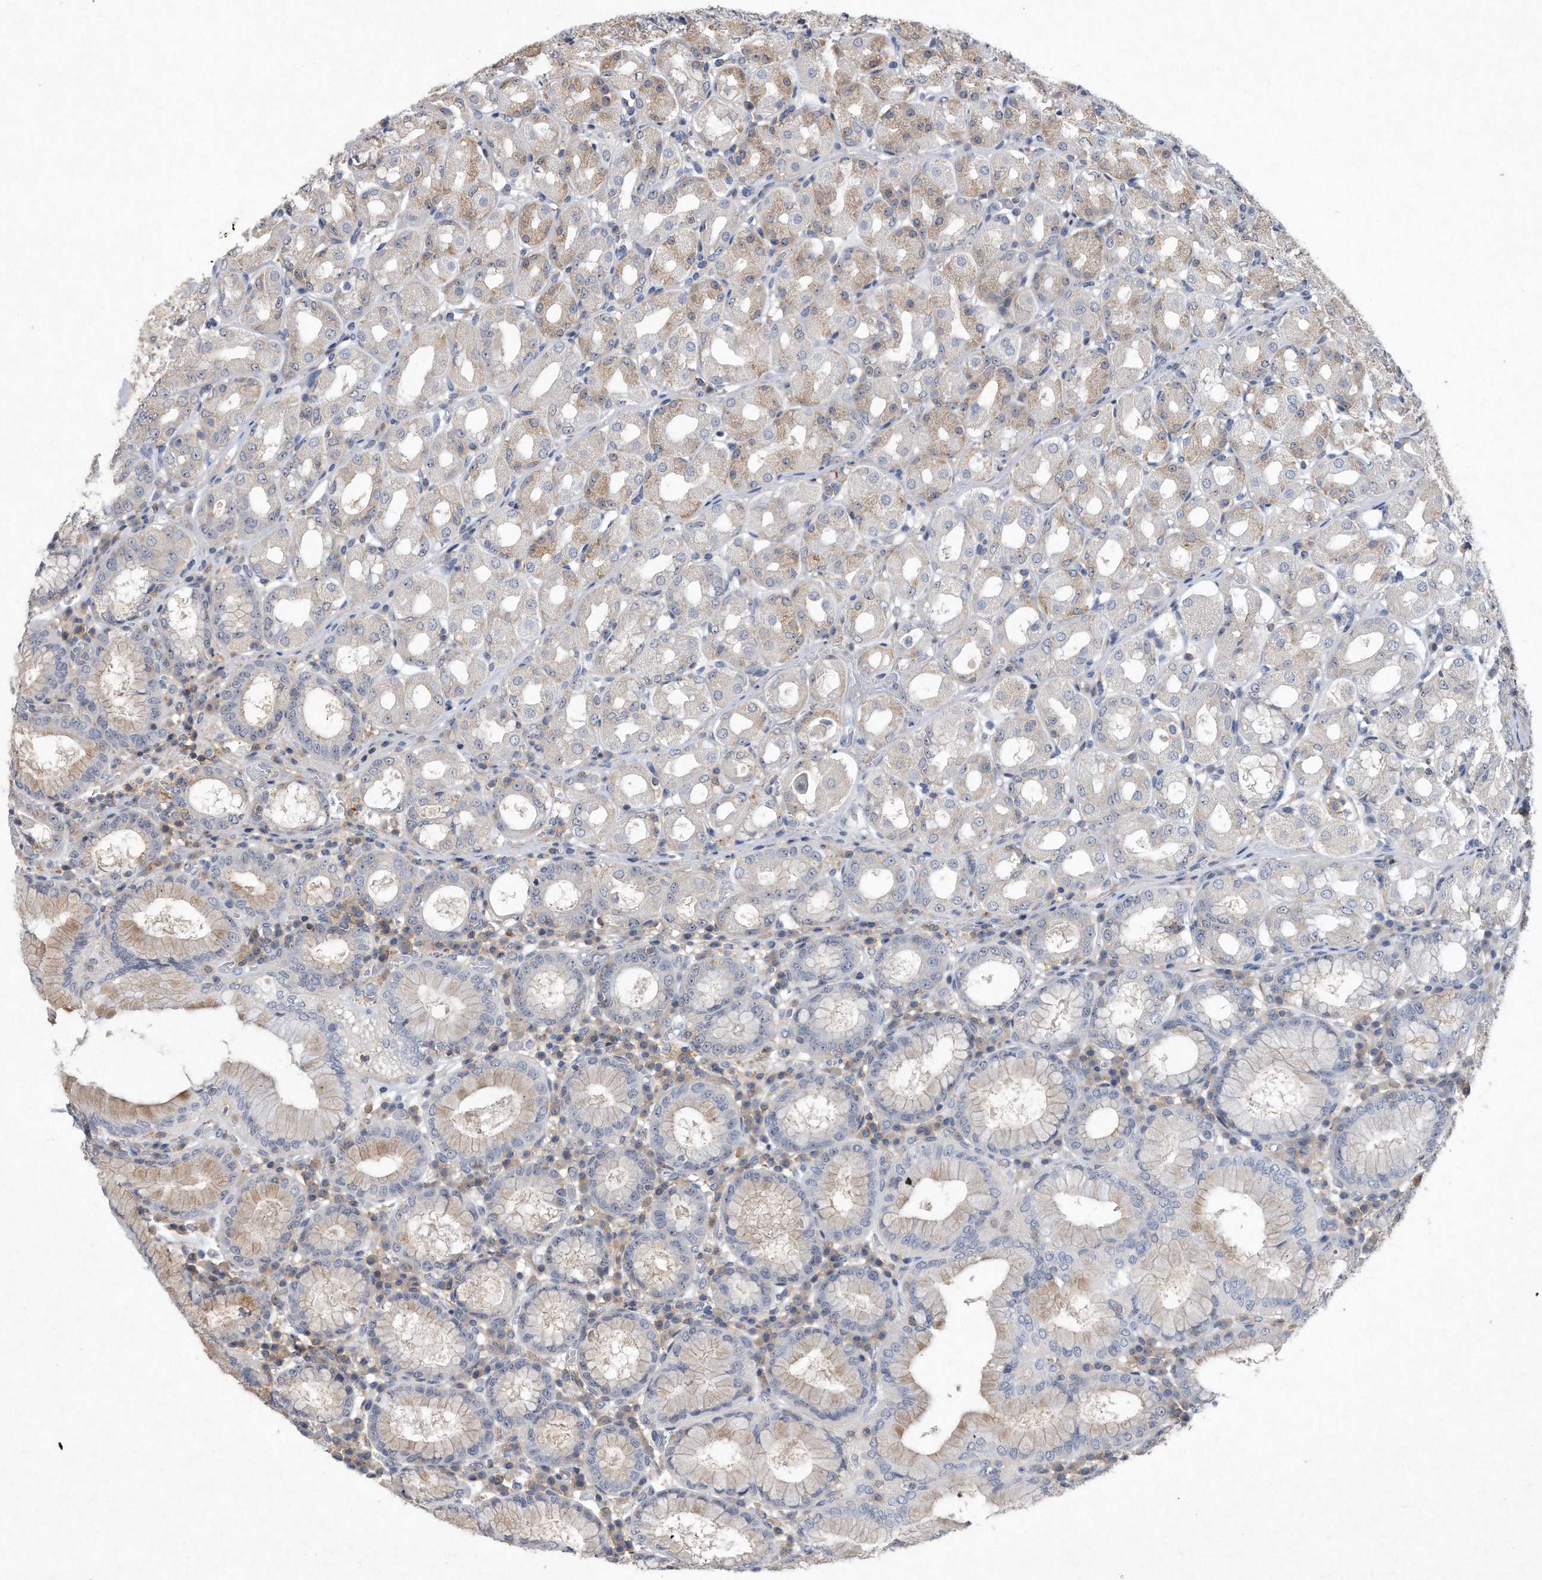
{"staining": {"intensity": "weak", "quantity": "<25%", "location": "cytoplasmic/membranous"}, "tissue": "stomach", "cell_type": "Glandular cells", "image_type": "normal", "snomed": [{"axis": "morphology", "description": "Normal tissue, NOS"}, {"axis": "topography", "description": "Stomach"}, {"axis": "topography", "description": "Stomach, lower"}], "caption": "Immunohistochemistry (IHC) photomicrograph of normal stomach: stomach stained with DAB (3,3'-diaminobenzidine) reveals no significant protein positivity in glandular cells.", "gene": "PGBD2", "patient": {"sex": "female", "age": 56}}